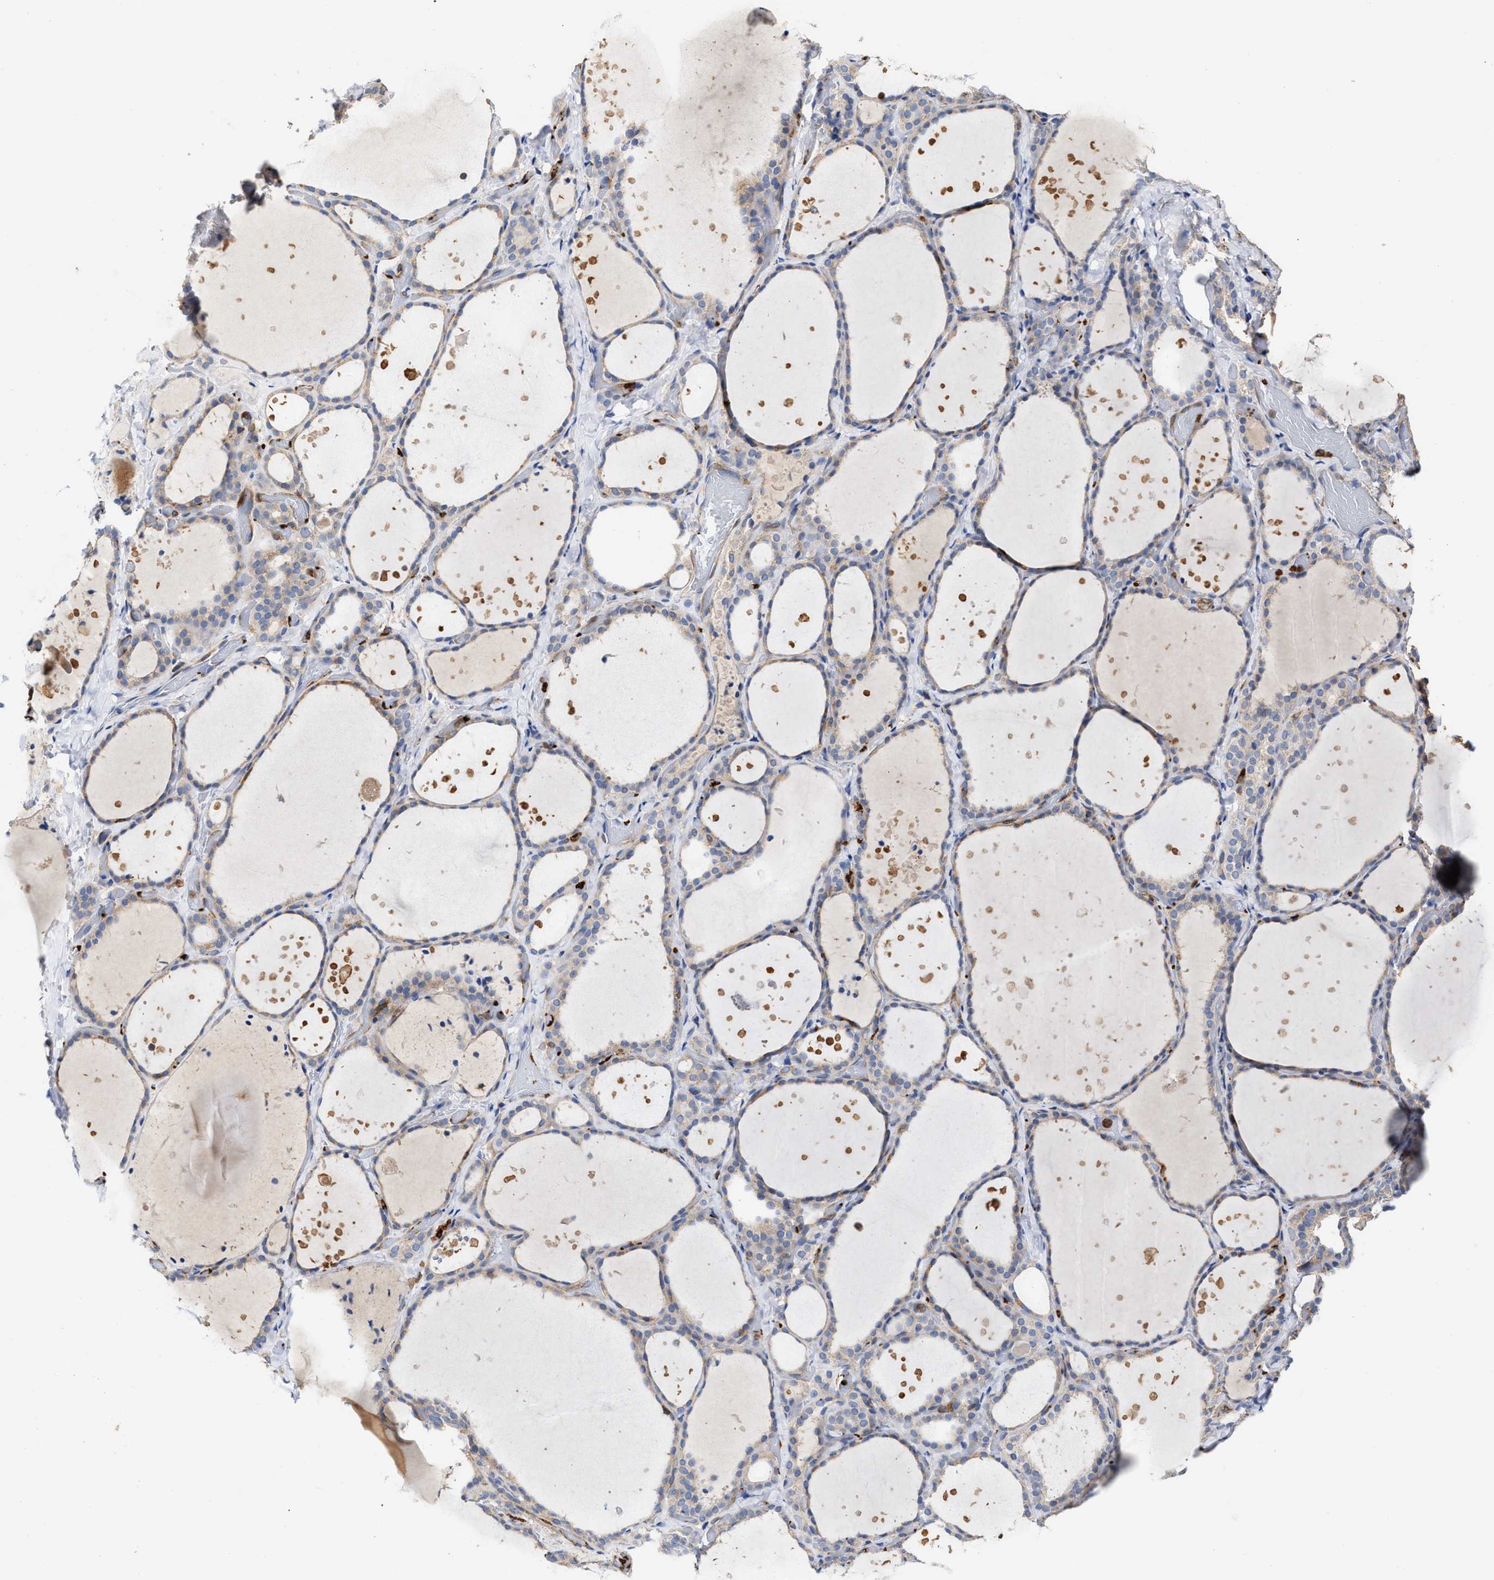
{"staining": {"intensity": "negative", "quantity": "none", "location": "none"}, "tissue": "thyroid gland", "cell_type": "Glandular cells", "image_type": "normal", "snomed": [{"axis": "morphology", "description": "Normal tissue, NOS"}, {"axis": "topography", "description": "Thyroid gland"}], "caption": "Immunohistochemical staining of unremarkable thyroid gland reveals no significant staining in glandular cells.", "gene": "HS3ST5", "patient": {"sex": "female", "age": 44}}